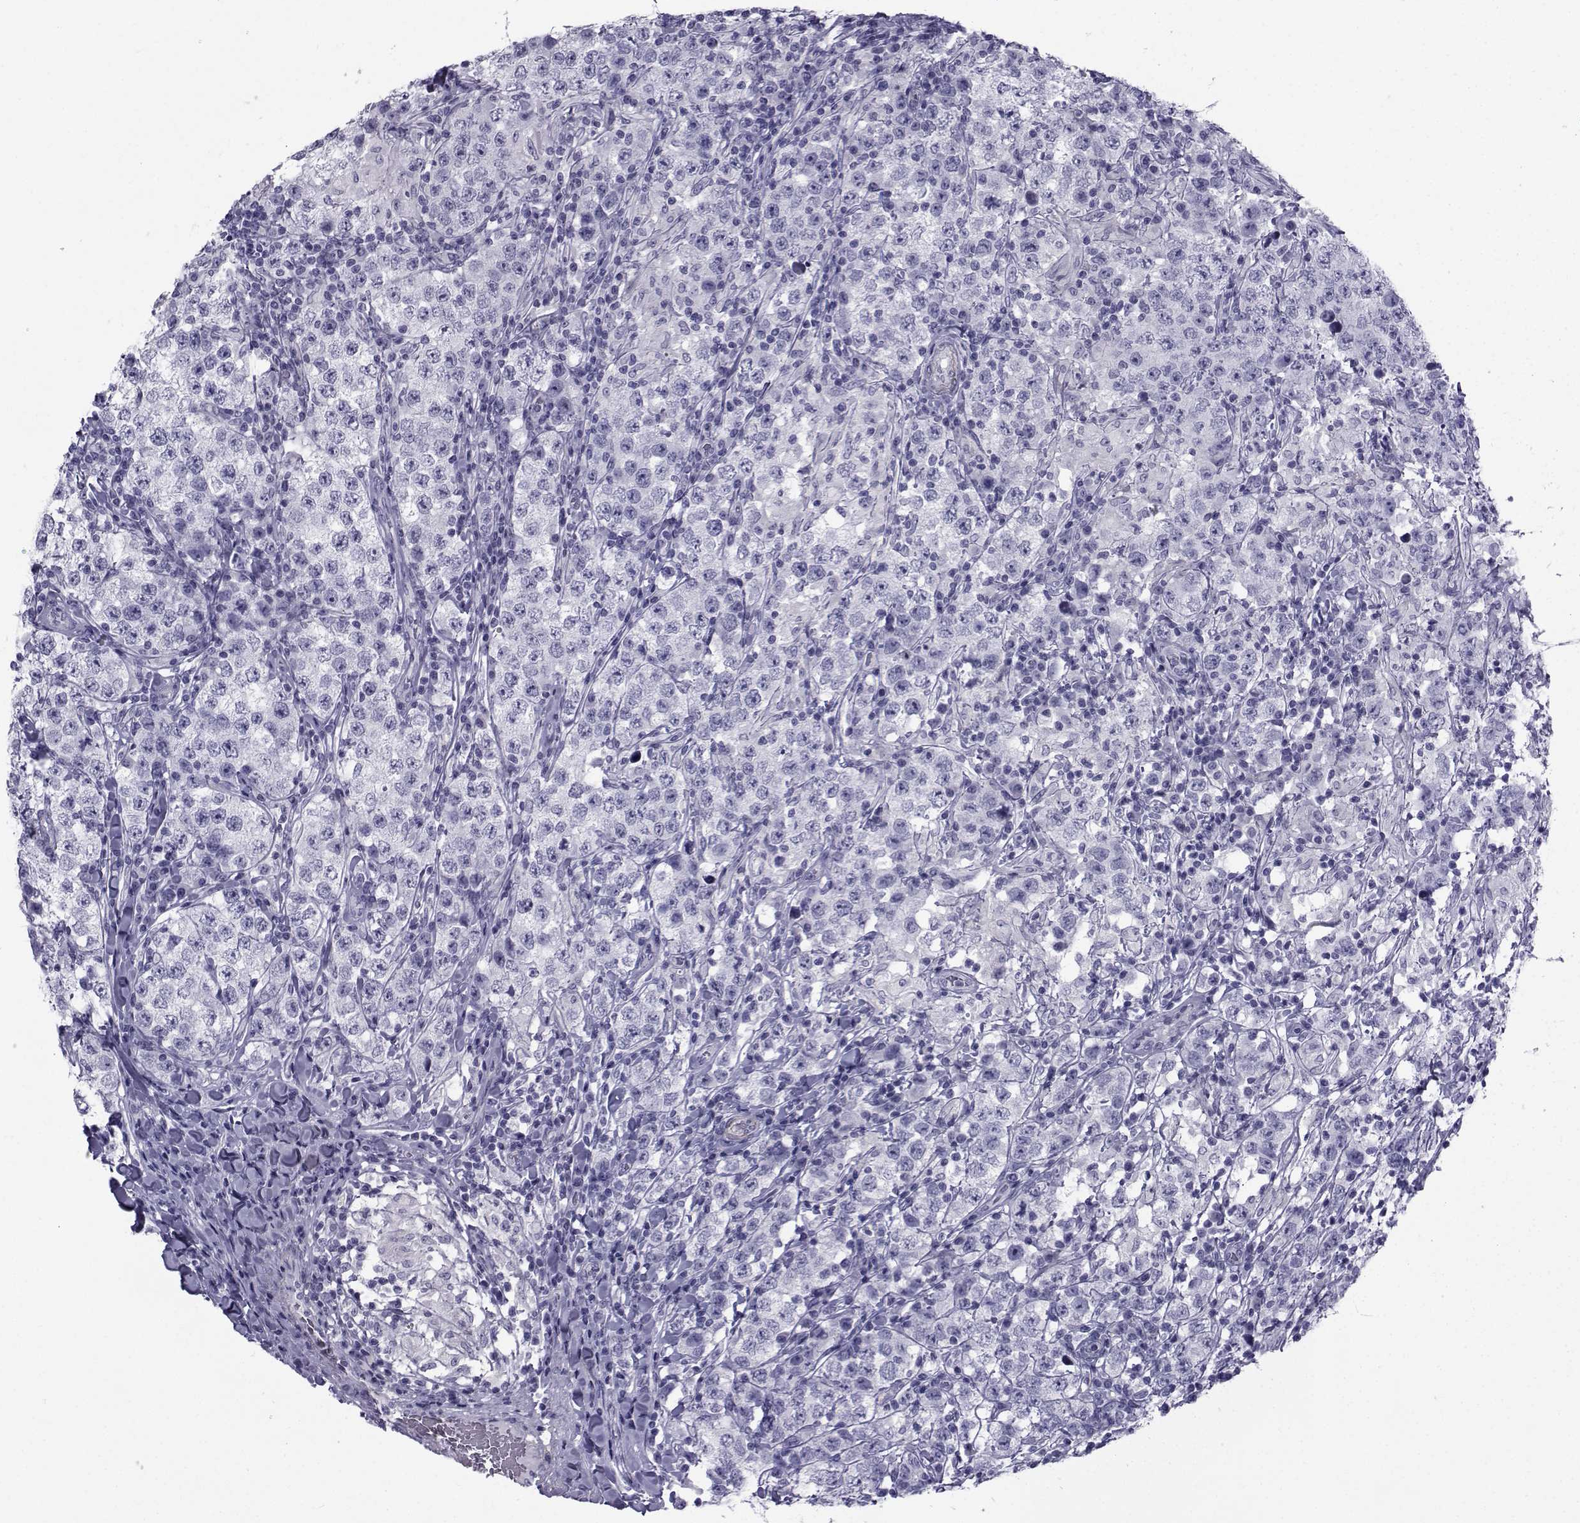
{"staining": {"intensity": "negative", "quantity": "none", "location": "none"}, "tissue": "testis cancer", "cell_type": "Tumor cells", "image_type": "cancer", "snomed": [{"axis": "morphology", "description": "Seminoma, NOS"}, {"axis": "morphology", "description": "Carcinoma, Embryonal, NOS"}, {"axis": "topography", "description": "Testis"}], "caption": "Tumor cells are negative for protein expression in human testis cancer.", "gene": "SPANXD", "patient": {"sex": "male", "age": 41}}